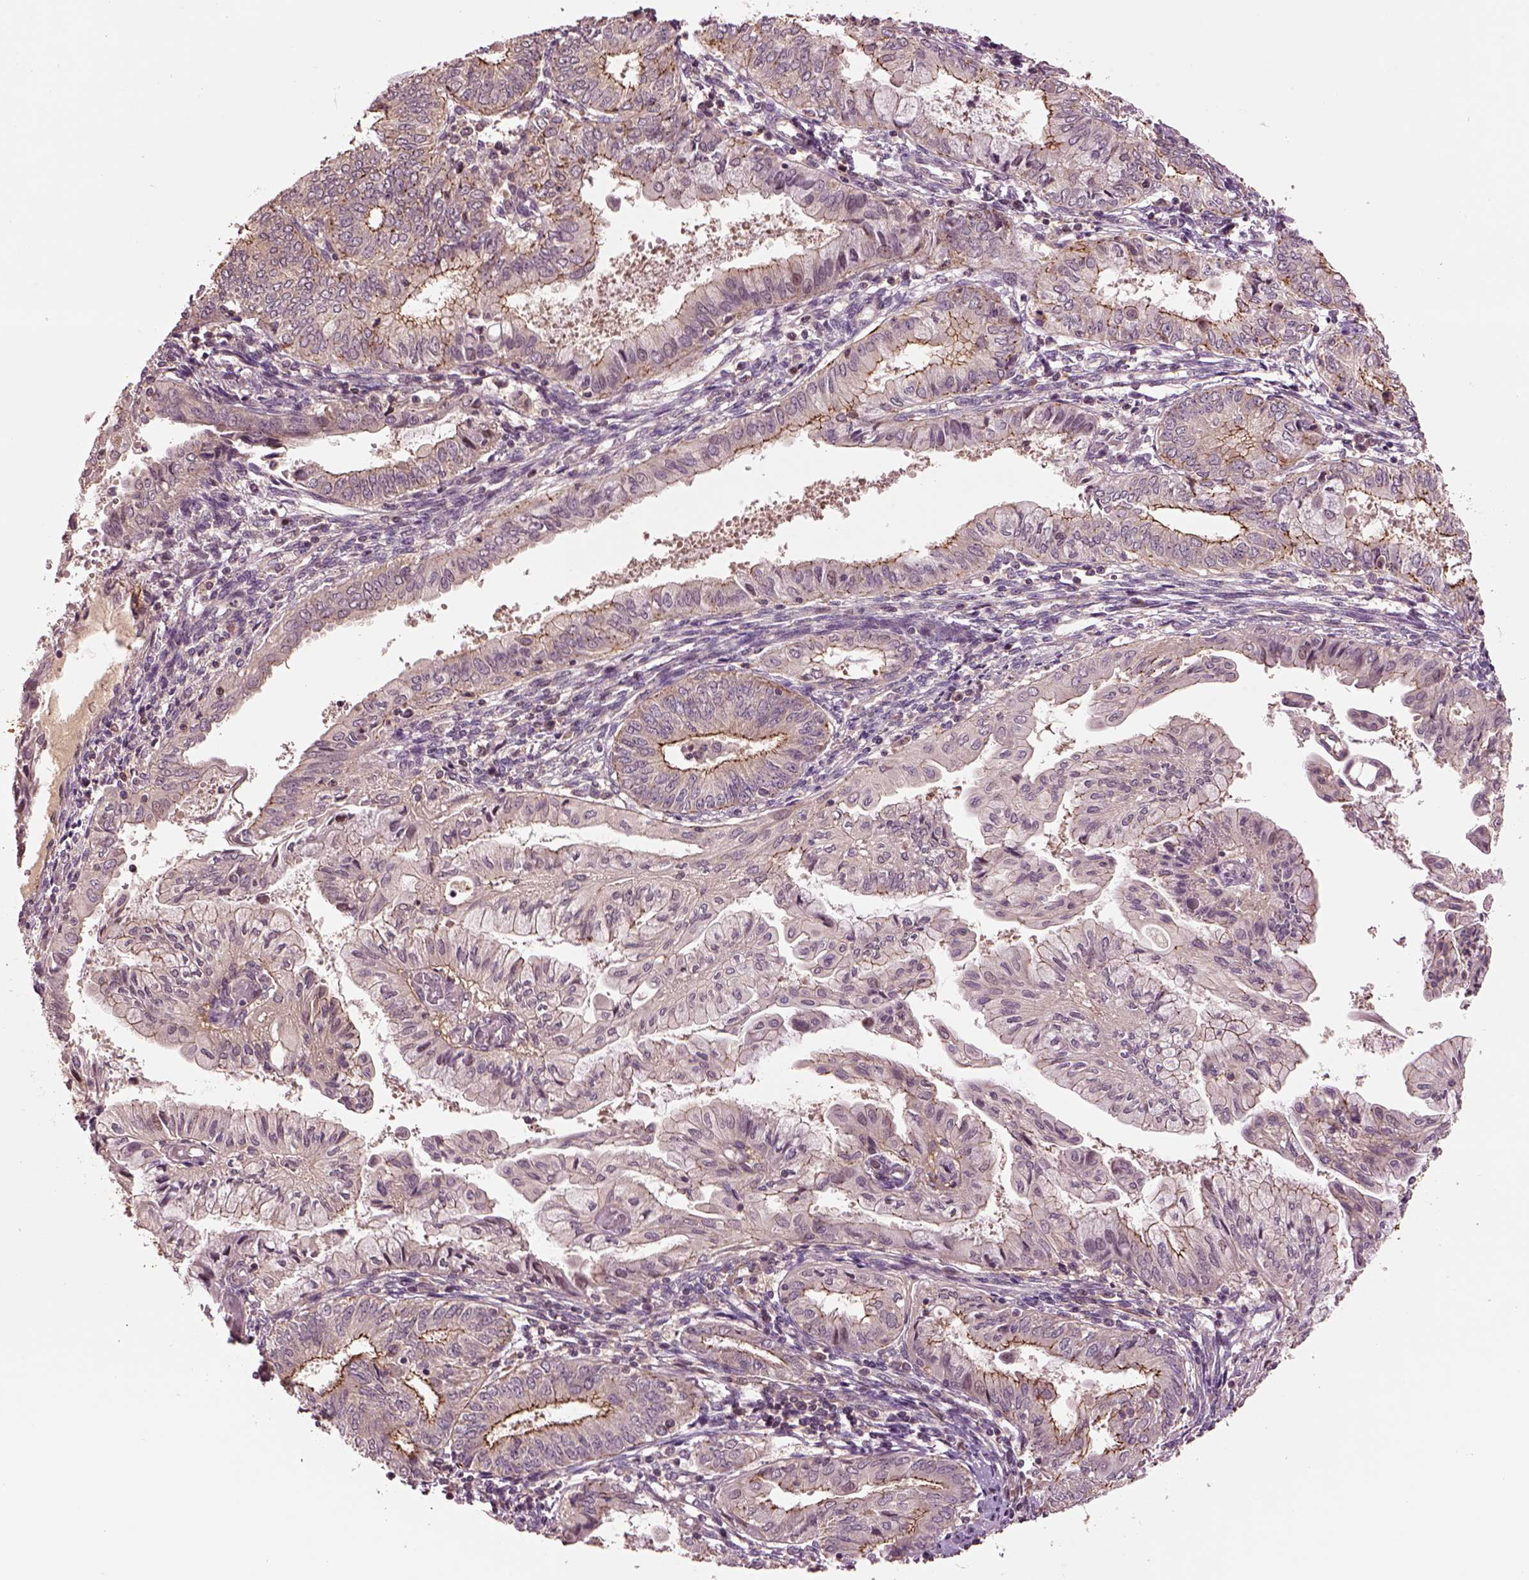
{"staining": {"intensity": "moderate", "quantity": "25%-75%", "location": "cytoplasmic/membranous"}, "tissue": "endometrial cancer", "cell_type": "Tumor cells", "image_type": "cancer", "snomed": [{"axis": "morphology", "description": "Adenocarcinoma, NOS"}, {"axis": "topography", "description": "Endometrium"}], "caption": "IHC of endometrial cancer (adenocarcinoma) reveals medium levels of moderate cytoplasmic/membranous staining in about 25%-75% of tumor cells.", "gene": "MTHFS", "patient": {"sex": "female", "age": 68}}